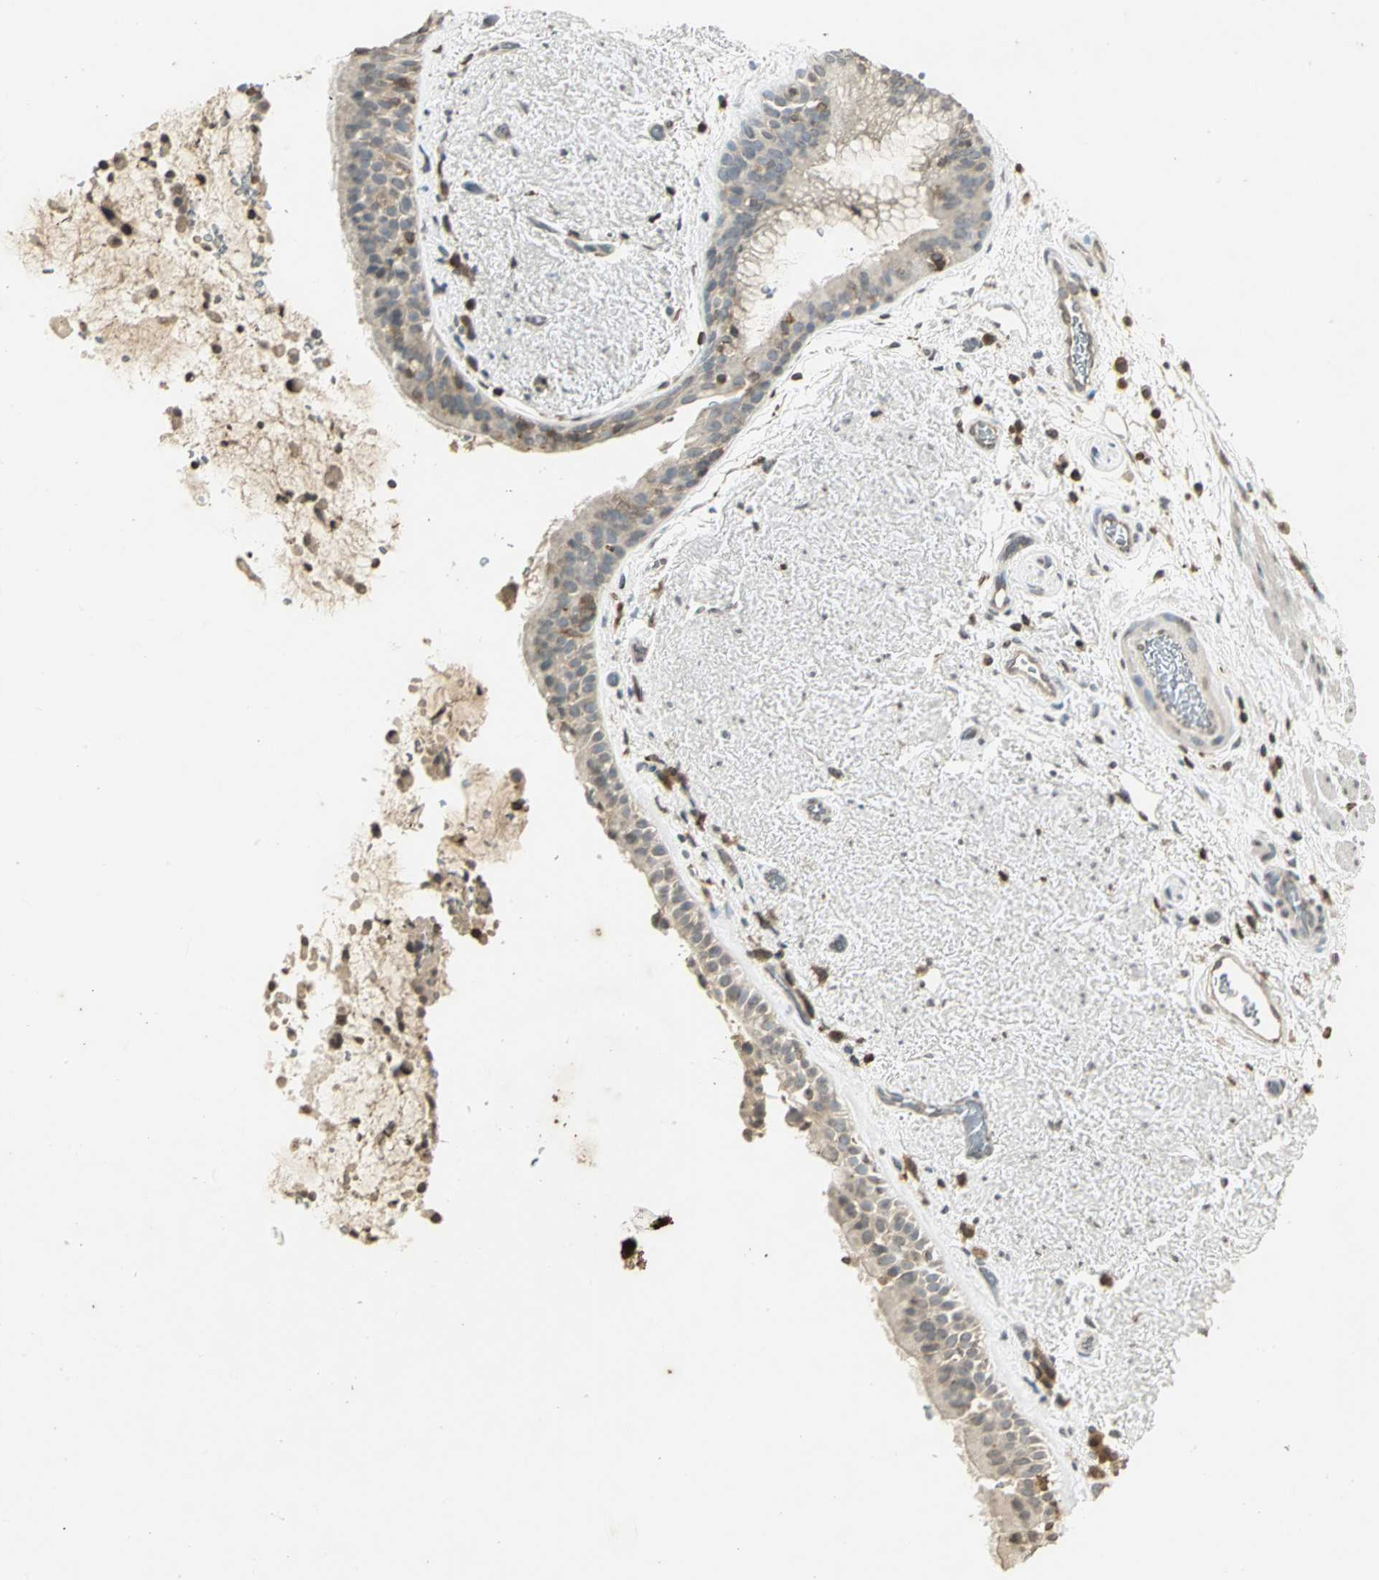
{"staining": {"intensity": "negative", "quantity": "none", "location": "none"}, "tissue": "bronchus", "cell_type": "Respiratory epithelial cells", "image_type": "normal", "snomed": [{"axis": "morphology", "description": "Normal tissue, NOS"}, {"axis": "topography", "description": "Bronchus"}], "caption": "This is an immunohistochemistry image of normal human bronchus. There is no positivity in respiratory epithelial cells.", "gene": "IL16", "patient": {"sex": "female", "age": 54}}